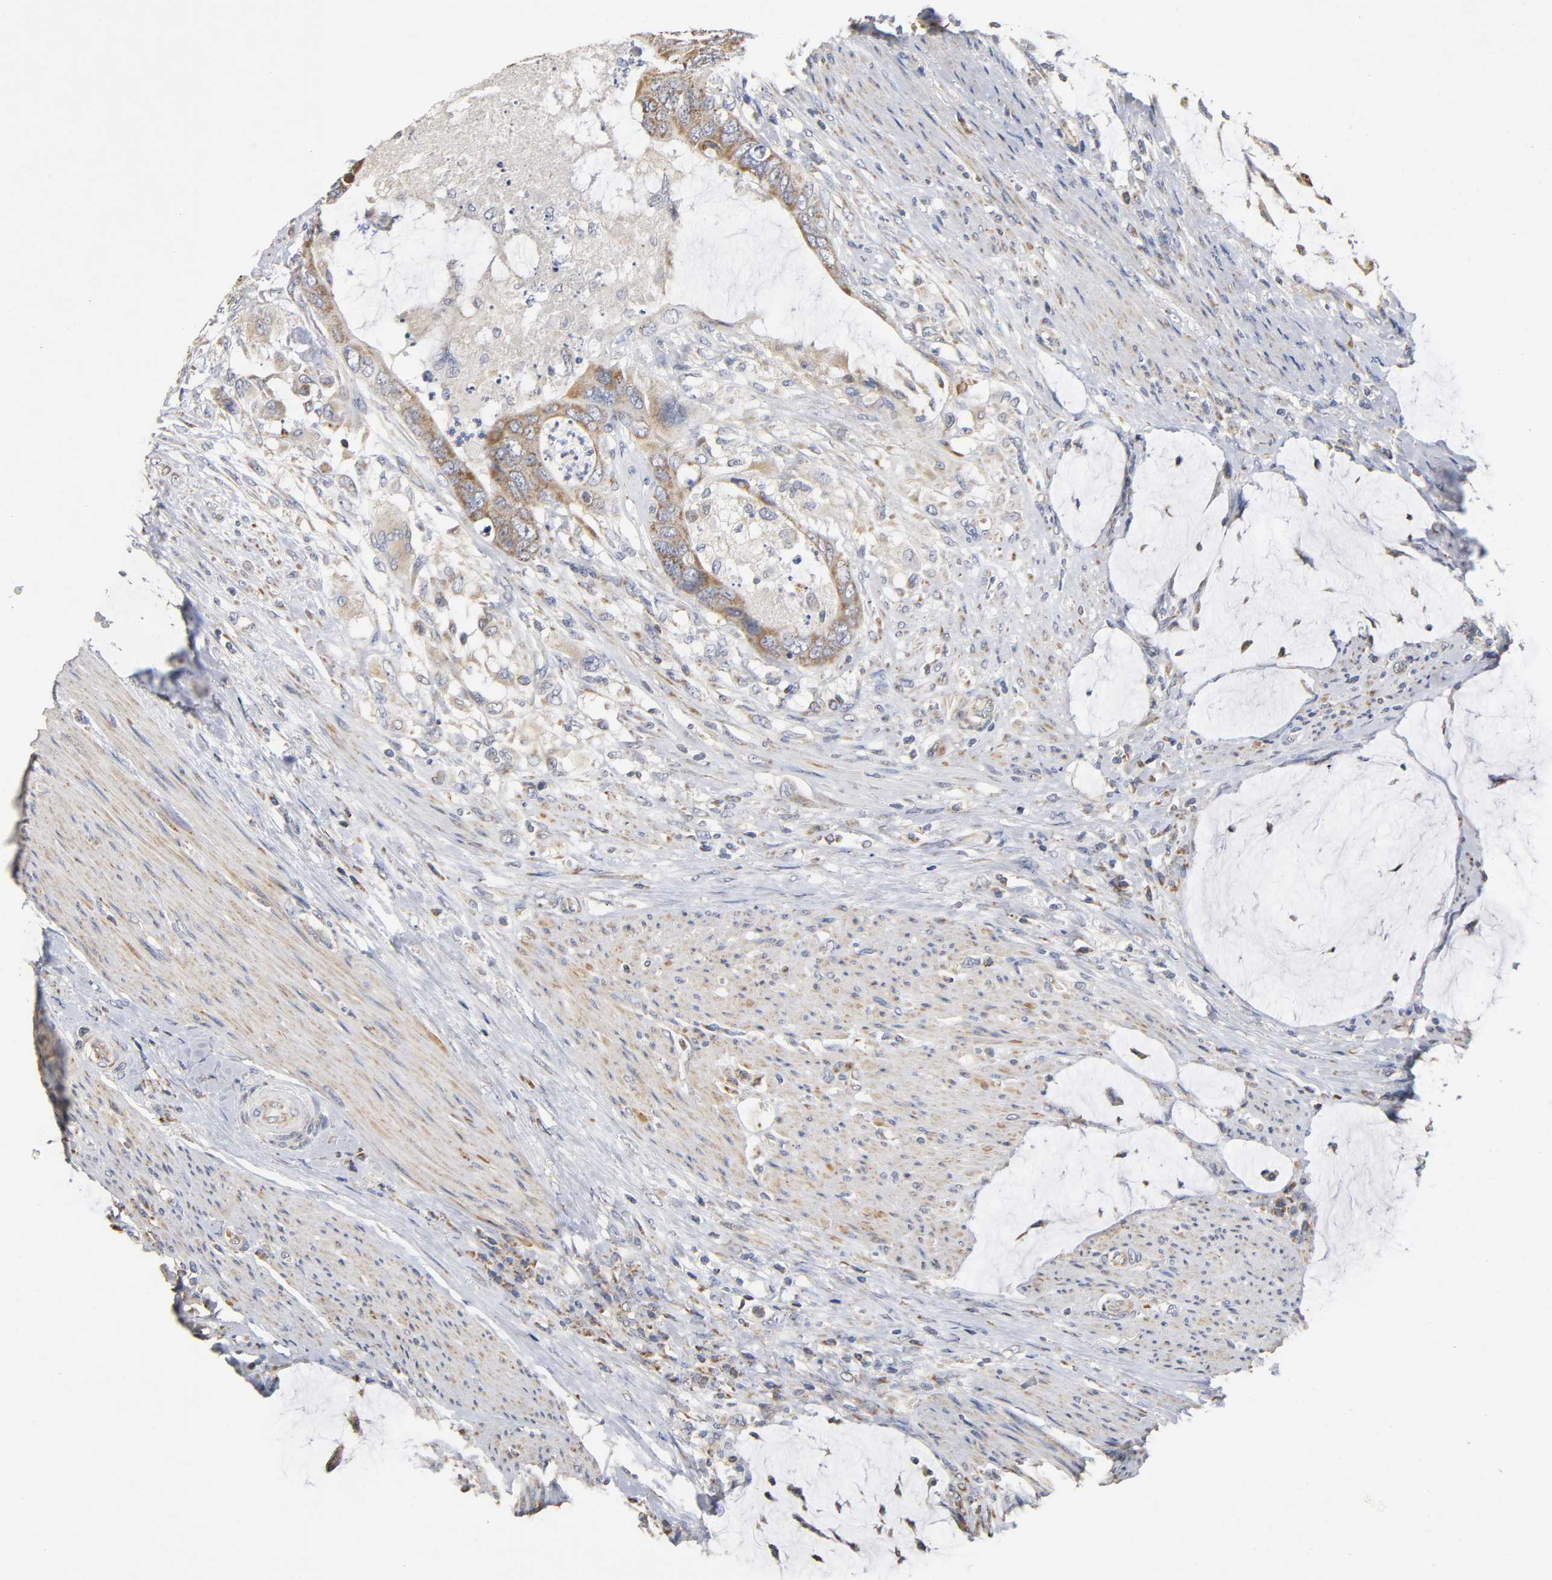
{"staining": {"intensity": "moderate", "quantity": ">75%", "location": "cytoplasmic/membranous"}, "tissue": "colorectal cancer", "cell_type": "Tumor cells", "image_type": "cancer", "snomed": [{"axis": "morphology", "description": "Adenocarcinoma, NOS"}, {"axis": "topography", "description": "Rectum"}], "caption": "Colorectal adenocarcinoma was stained to show a protein in brown. There is medium levels of moderate cytoplasmic/membranous expression in approximately >75% of tumor cells. (DAB (3,3'-diaminobenzidine) IHC with brightfield microscopy, high magnification).", "gene": "SYT16", "patient": {"sex": "female", "age": 77}}